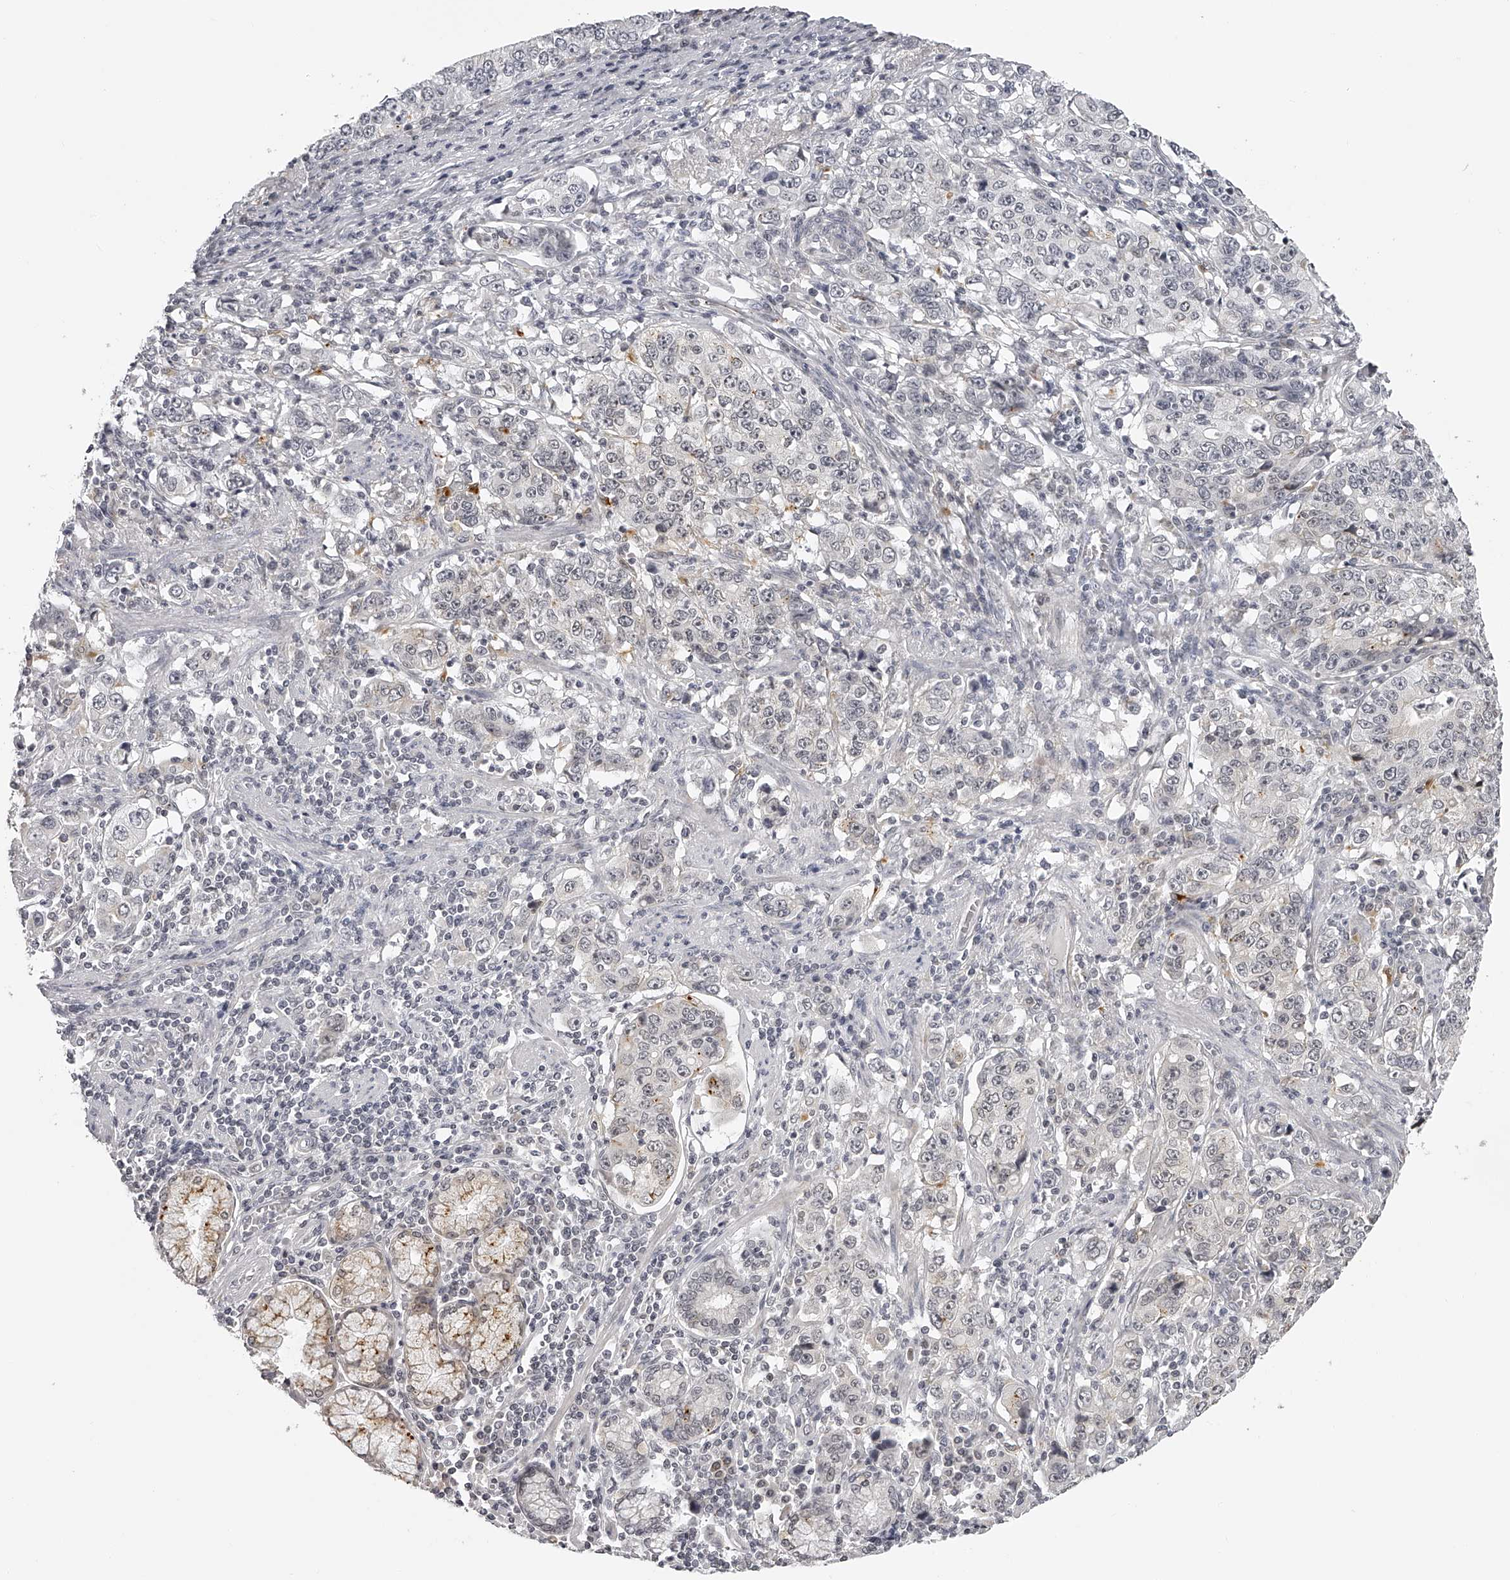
{"staining": {"intensity": "negative", "quantity": "none", "location": "none"}, "tissue": "stomach cancer", "cell_type": "Tumor cells", "image_type": "cancer", "snomed": [{"axis": "morphology", "description": "Adenocarcinoma, NOS"}, {"axis": "topography", "description": "Stomach, lower"}], "caption": "Protein analysis of stomach adenocarcinoma reveals no significant expression in tumor cells. Brightfield microscopy of IHC stained with DAB (brown) and hematoxylin (blue), captured at high magnification.", "gene": "RNF220", "patient": {"sex": "female", "age": 72}}